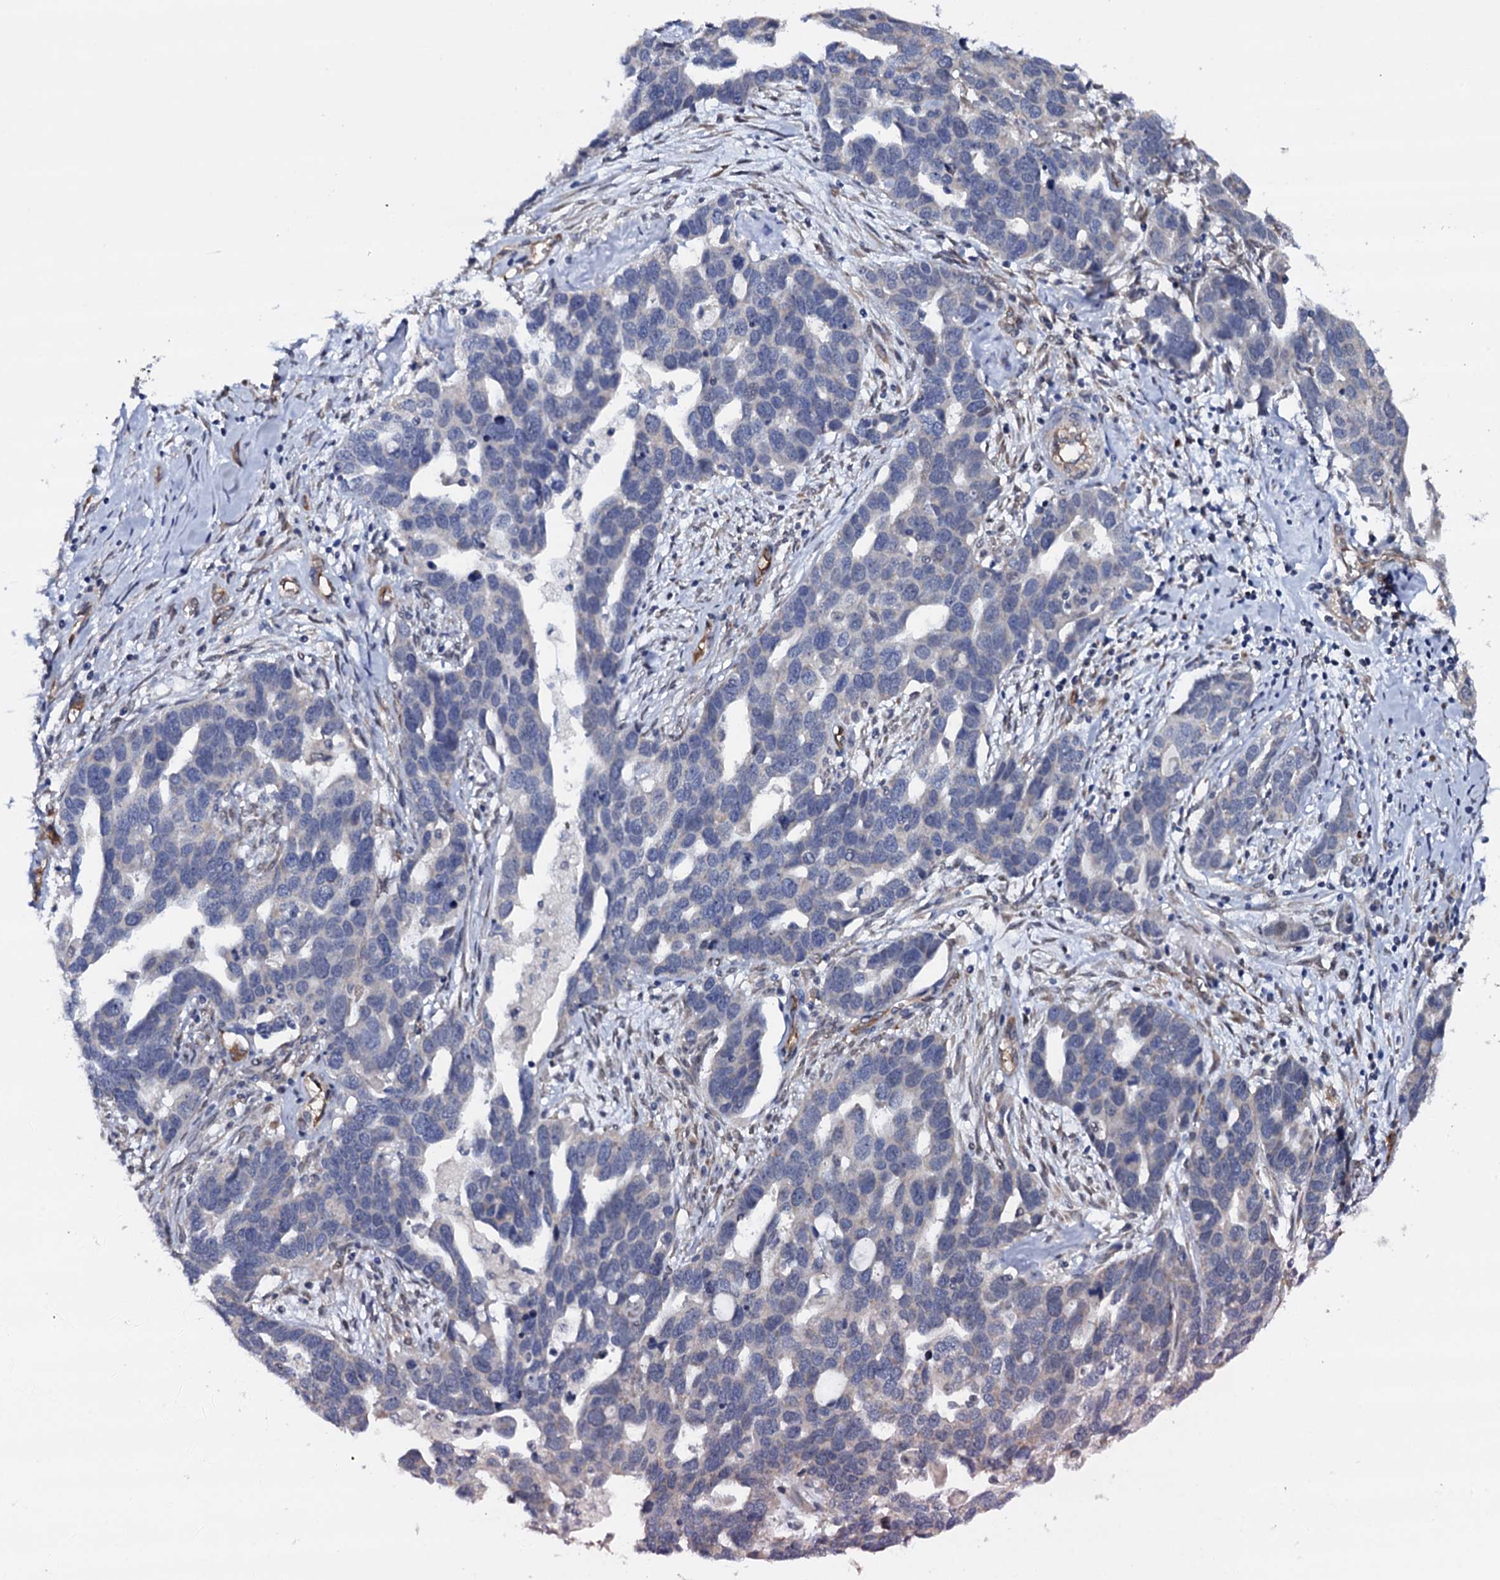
{"staining": {"intensity": "negative", "quantity": "none", "location": "none"}, "tissue": "ovarian cancer", "cell_type": "Tumor cells", "image_type": "cancer", "snomed": [{"axis": "morphology", "description": "Cystadenocarcinoma, serous, NOS"}, {"axis": "topography", "description": "Ovary"}], "caption": "The IHC micrograph has no significant expression in tumor cells of ovarian serous cystadenocarcinoma tissue. (DAB IHC, high magnification).", "gene": "GAREM1", "patient": {"sex": "female", "age": 54}}